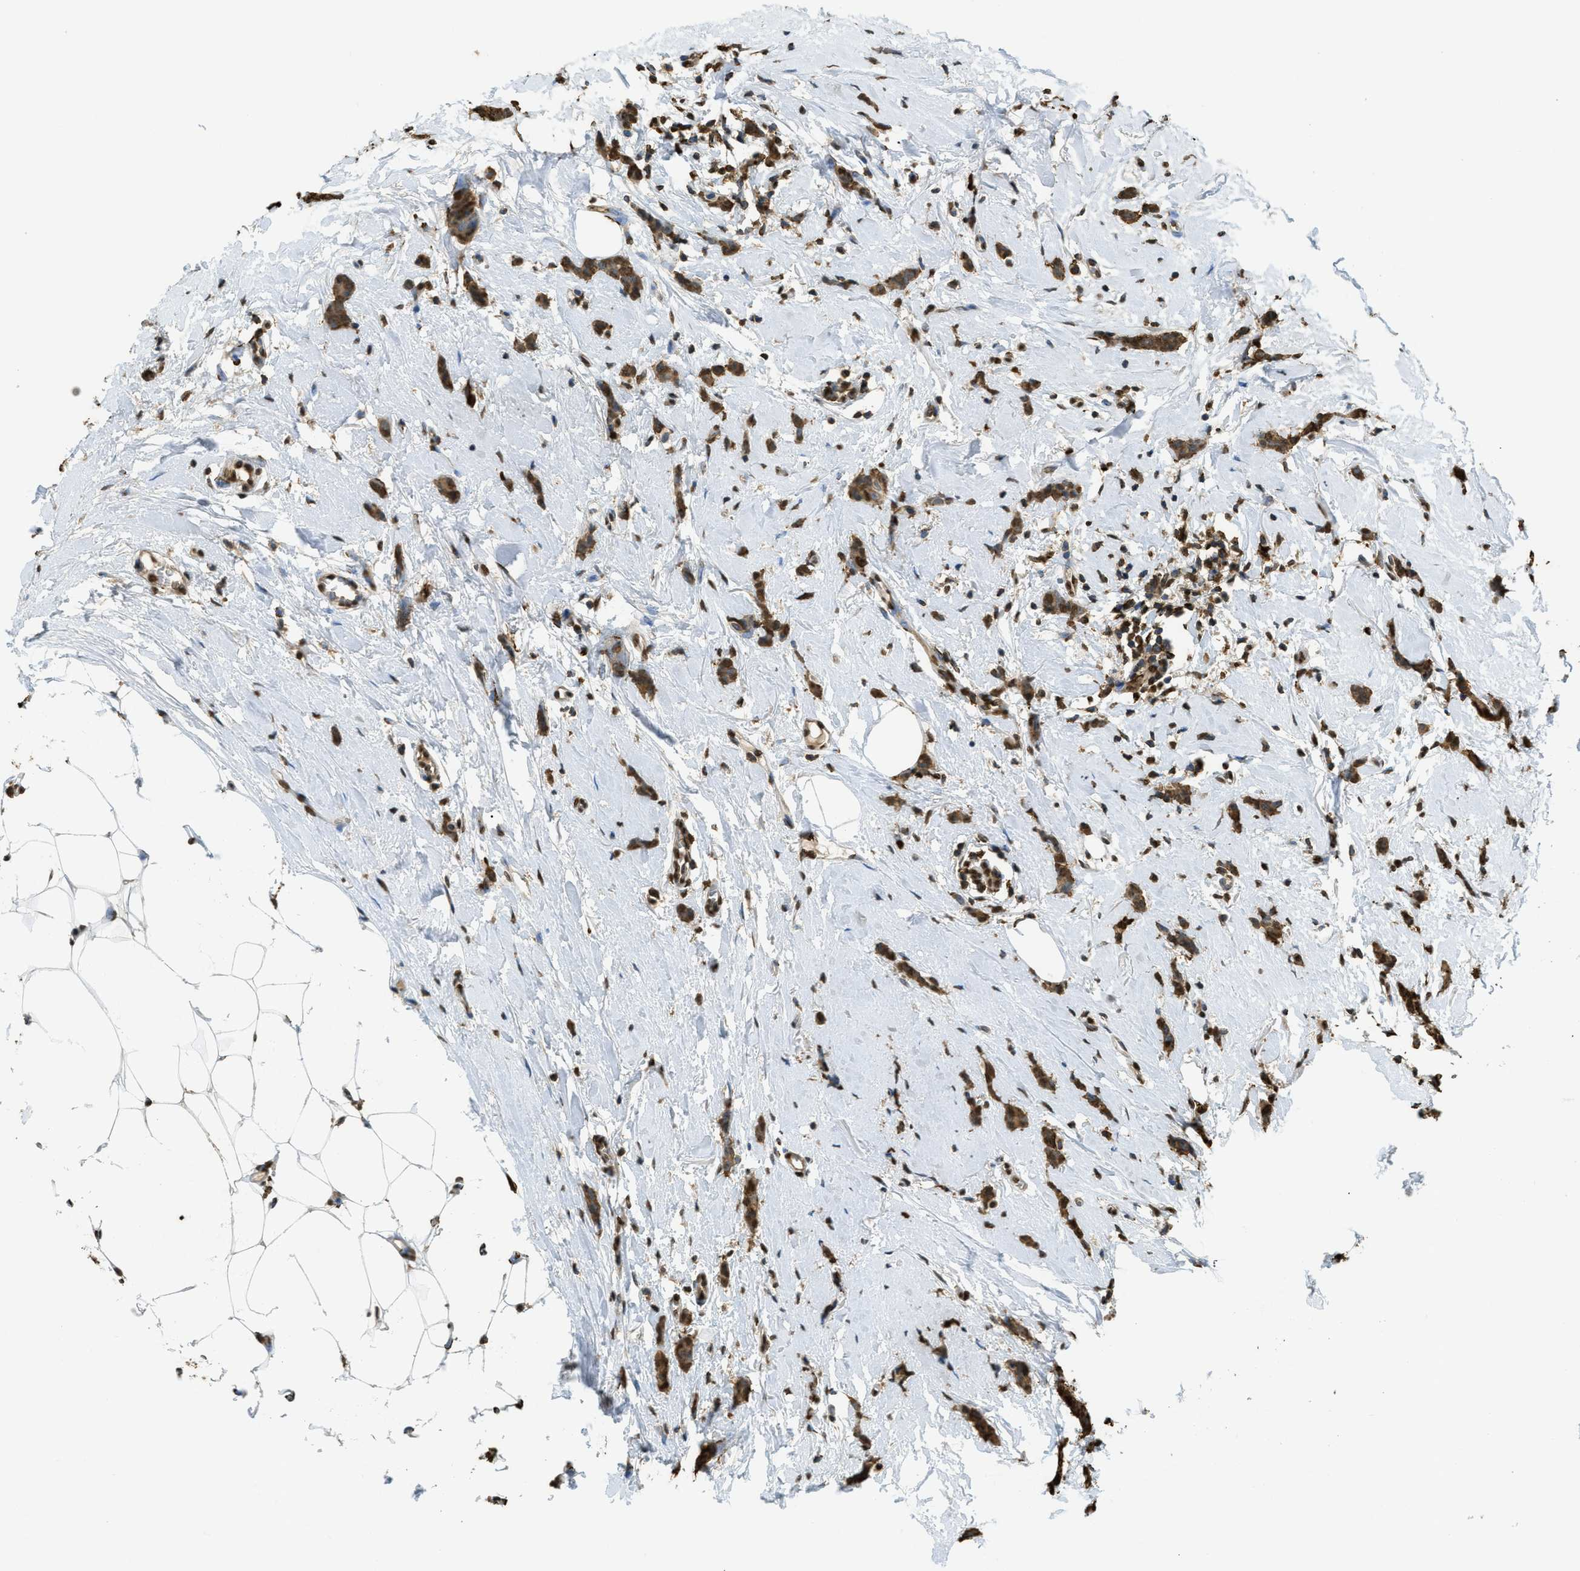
{"staining": {"intensity": "strong", "quantity": ">75%", "location": "cytoplasmic/membranous,nuclear"}, "tissue": "breast cancer", "cell_type": "Tumor cells", "image_type": "cancer", "snomed": [{"axis": "morphology", "description": "Lobular carcinoma"}, {"axis": "topography", "description": "Skin"}, {"axis": "topography", "description": "Breast"}], "caption": "DAB immunohistochemical staining of human breast cancer (lobular carcinoma) reveals strong cytoplasmic/membranous and nuclear protein expression in about >75% of tumor cells.", "gene": "NR5A2", "patient": {"sex": "female", "age": 46}}